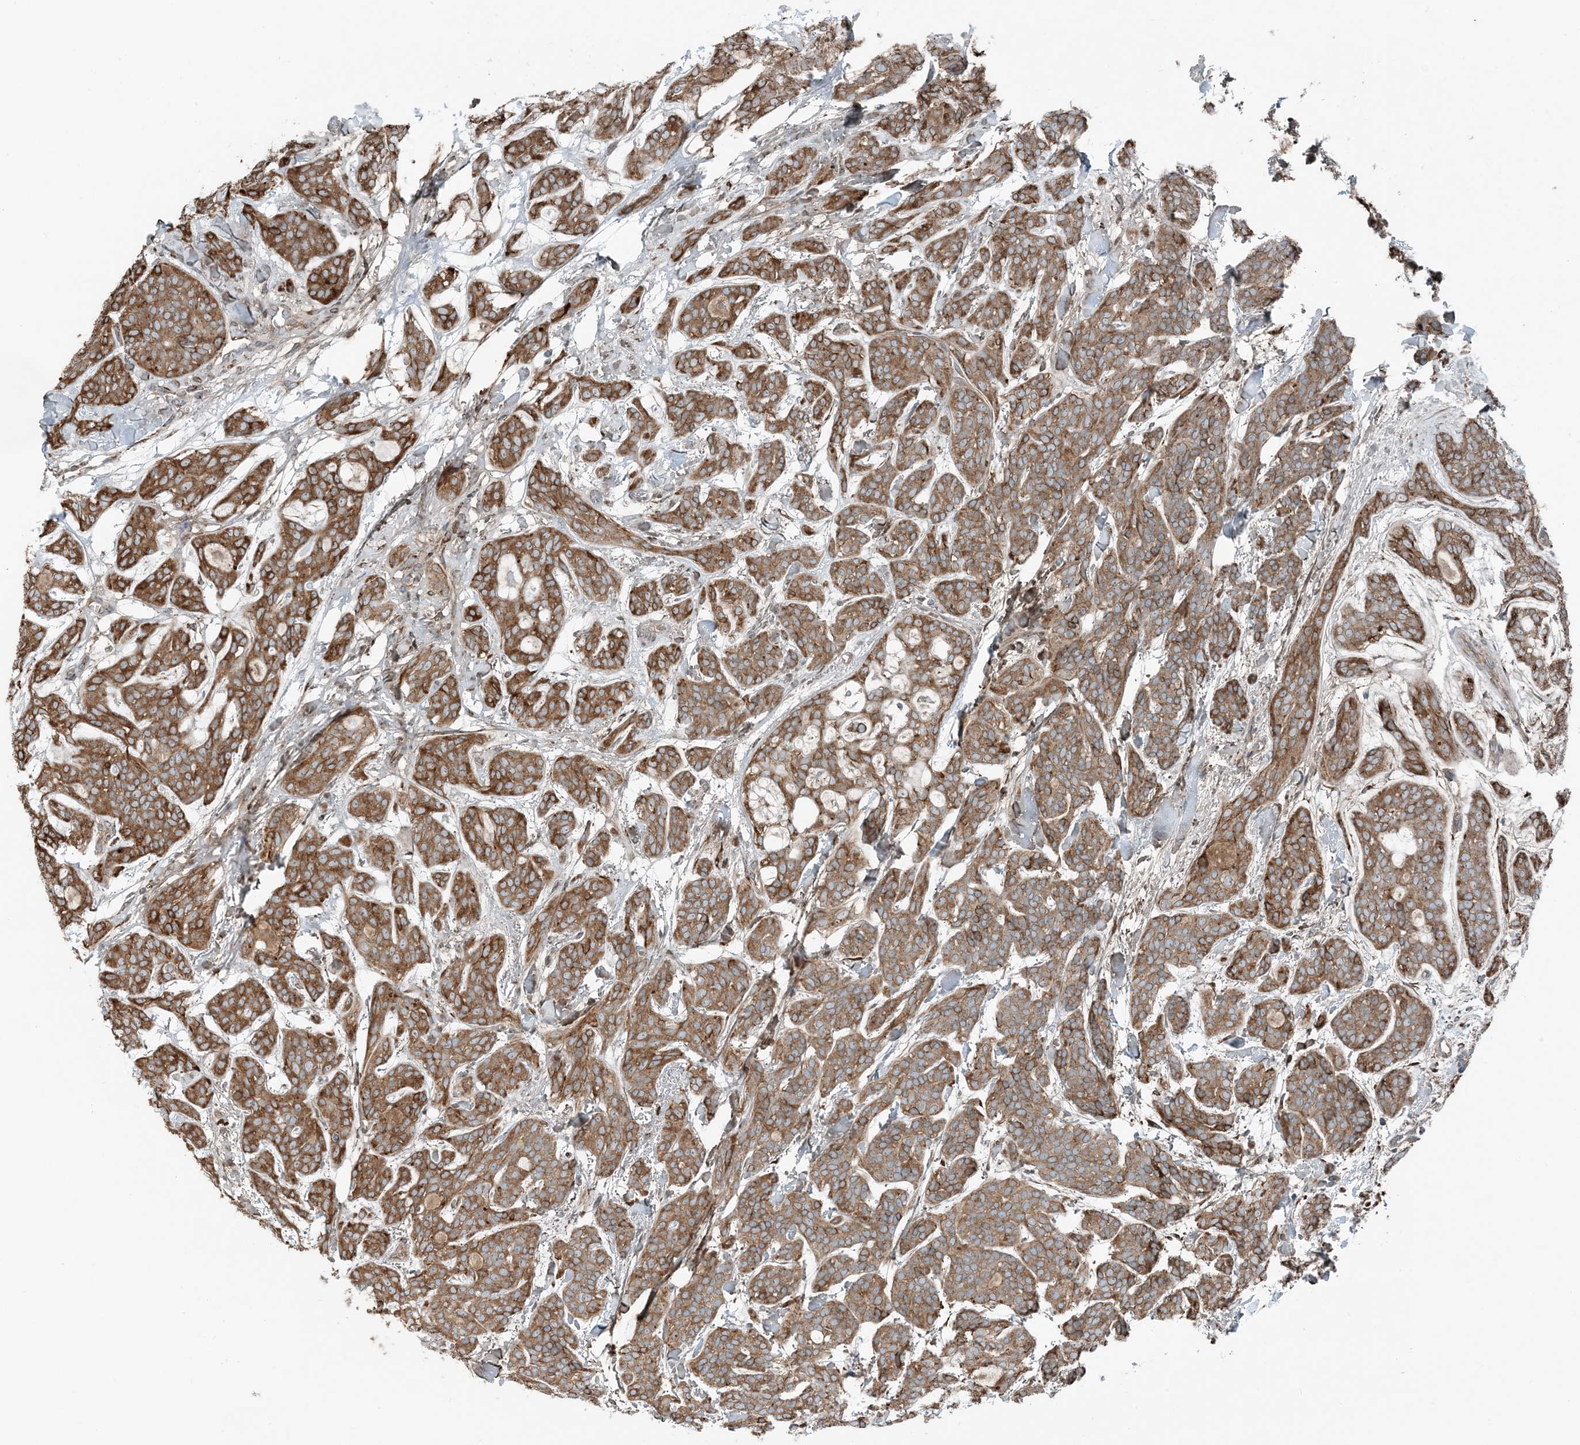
{"staining": {"intensity": "moderate", "quantity": ">75%", "location": "cytoplasmic/membranous"}, "tissue": "head and neck cancer", "cell_type": "Tumor cells", "image_type": "cancer", "snomed": [{"axis": "morphology", "description": "Adenocarcinoma, NOS"}, {"axis": "topography", "description": "Head-Neck"}], "caption": "This is a micrograph of immunohistochemistry (IHC) staining of head and neck cancer, which shows moderate positivity in the cytoplasmic/membranous of tumor cells.", "gene": "CERKL", "patient": {"sex": "male", "age": 66}}